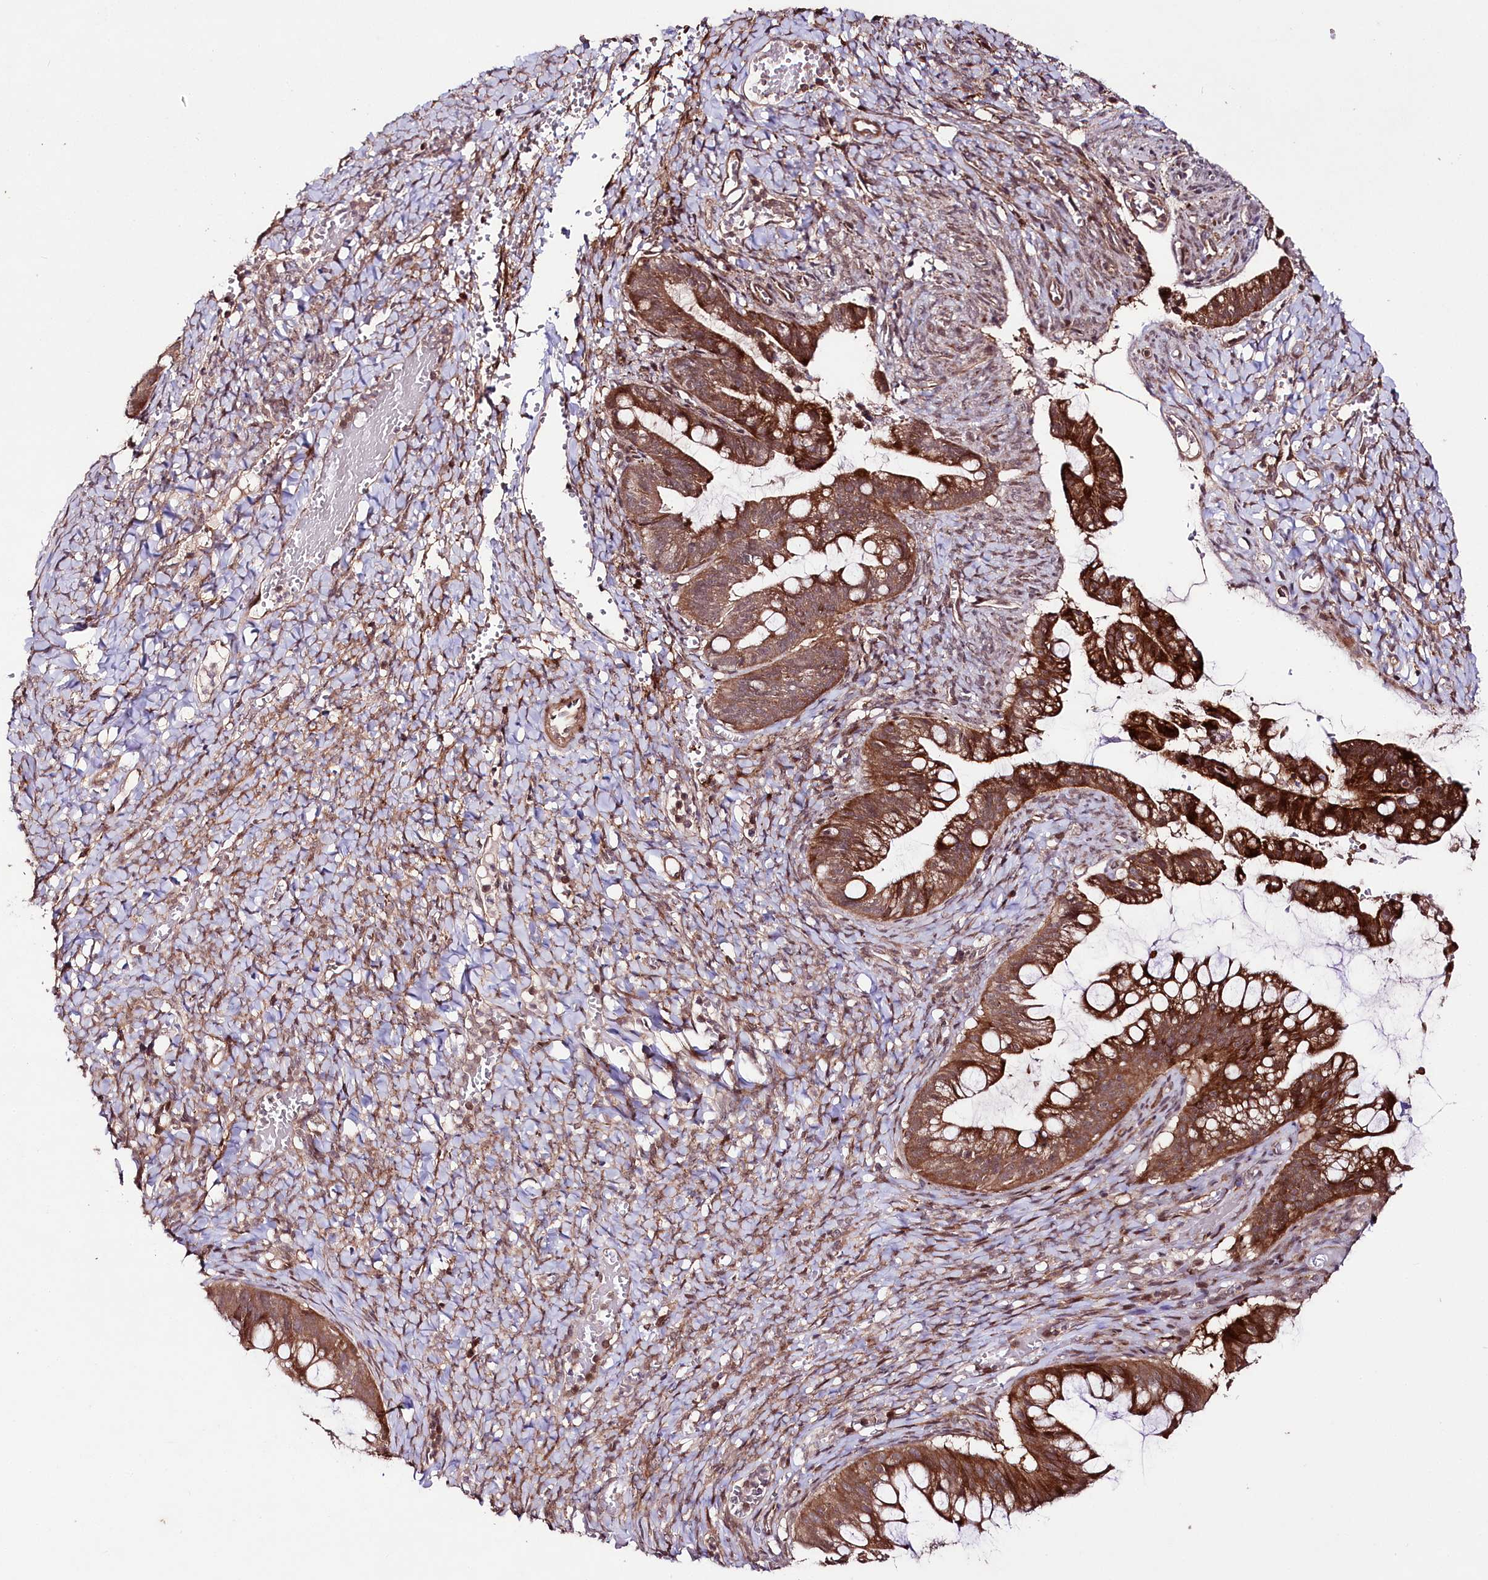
{"staining": {"intensity": "strong", "quantity": ">75%", "location": "cytoplasmic/membranous"}, "tissue": "ovarian cancer", "cell_type": "Tumor cells", "image_type": "cancer", "snomed": [{"axis": "morphology", "description": "Cystadenocarcinoma, mucinous, NOS"}, {"axis": "topography", "description": "Ovary"}], "caption": "About >75% of tumor cells in ovarian mucinous cystadenocarcinoma display strong cytoplasmic/membranous protein staining as visualized by brown immunohistochemical staining.", "gene": "PHLDB1", "patient": {"sex": "female", "age": 73}}